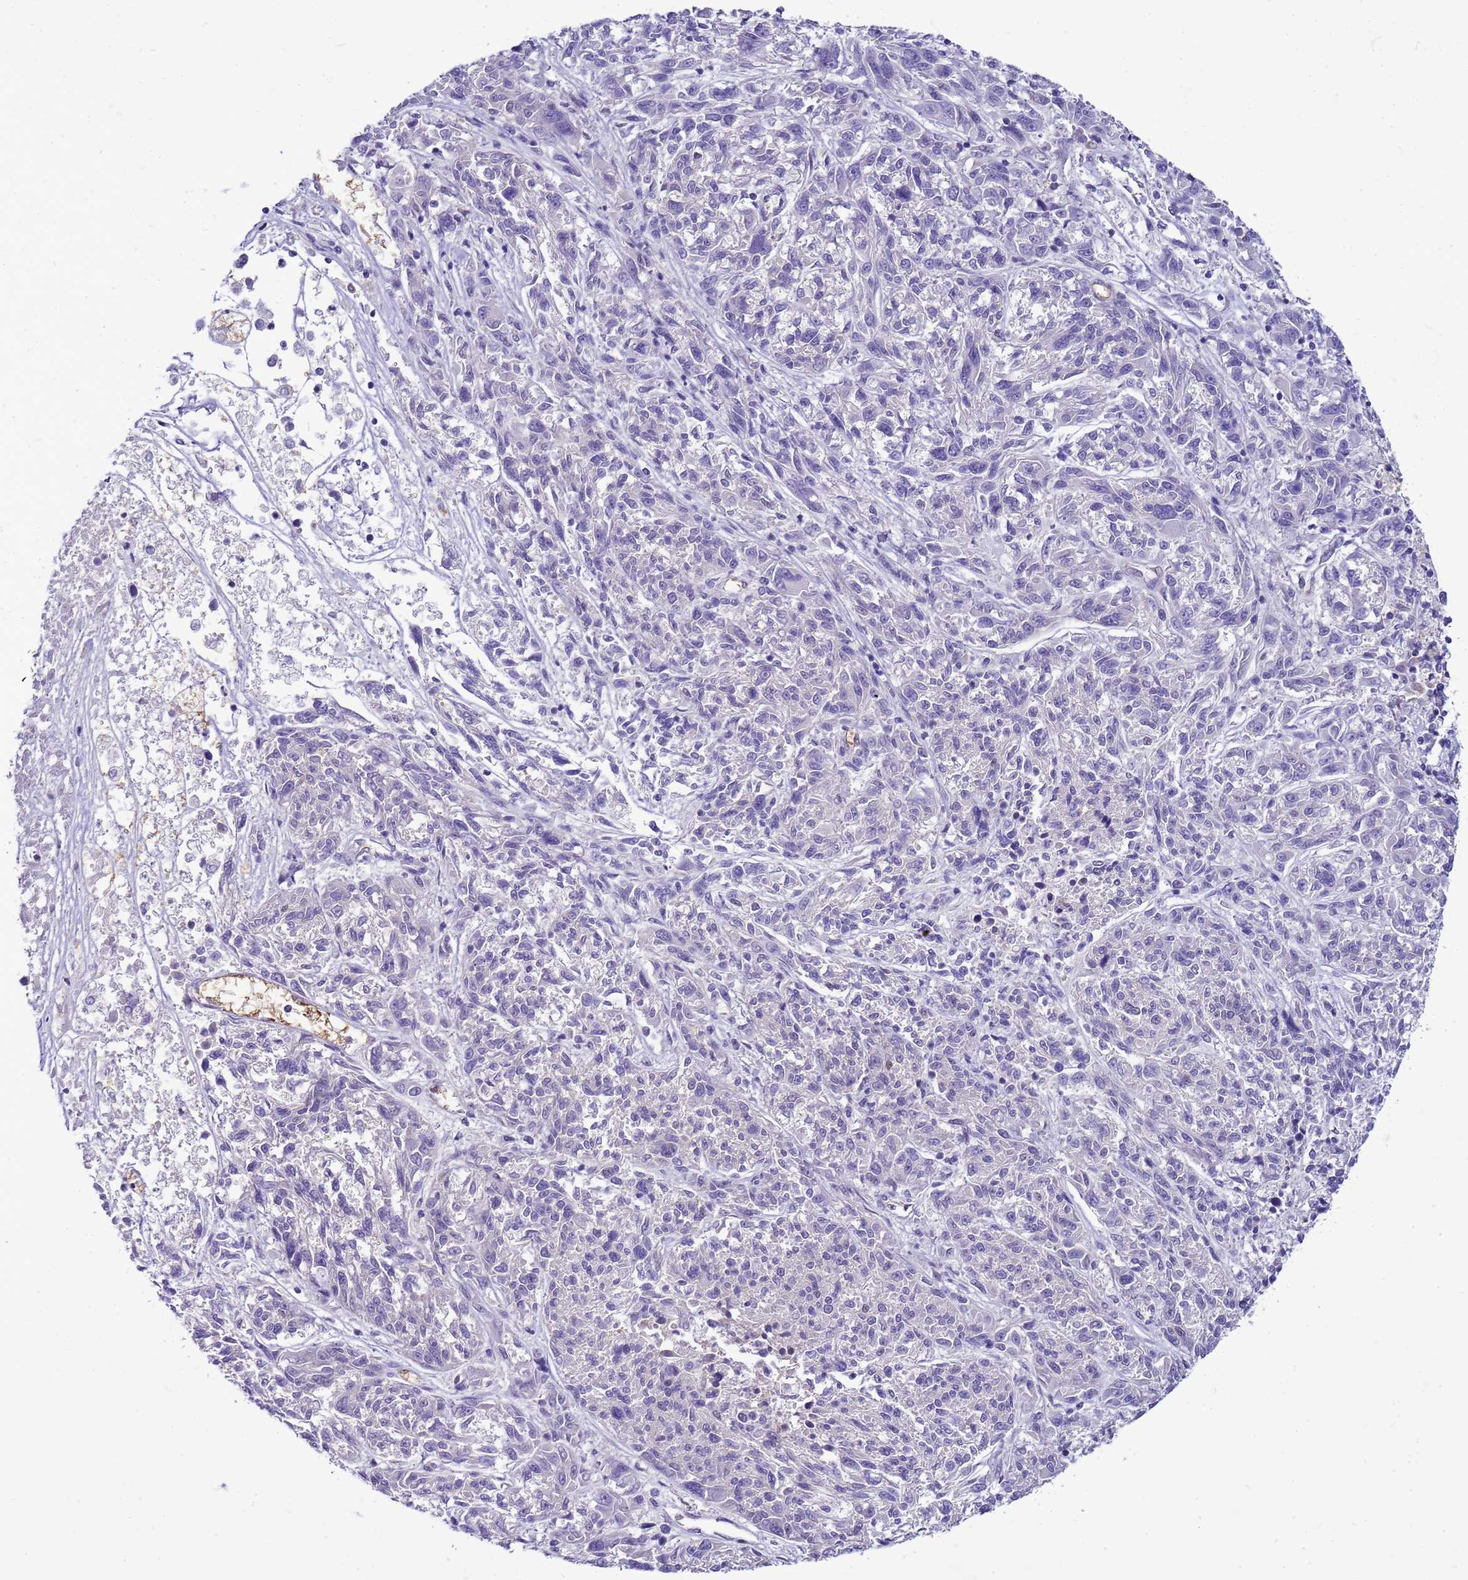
{"staining": {"intensity": "negative", "quantity": "none", "location": "none"}, "tissue": "melanoma", "cell_type": "Tumor cells", "image_type": "cancer", "snomed": [{"axis": "morphology", "description": "Malignant melanoma, NOS"}, {"axis": "topography", "description": "Skin"}], "caption": "Melanoma was stained to show a protein in brown. There is no significant staining in tumor cells. The staining was performed using DAB to visualize the protein expression in brown, while the nuclei were stained in blue with hematoxylin (Magnification: 20x).", "gene": "DDI2", "patient": {"sex": "male", "age": 53}}